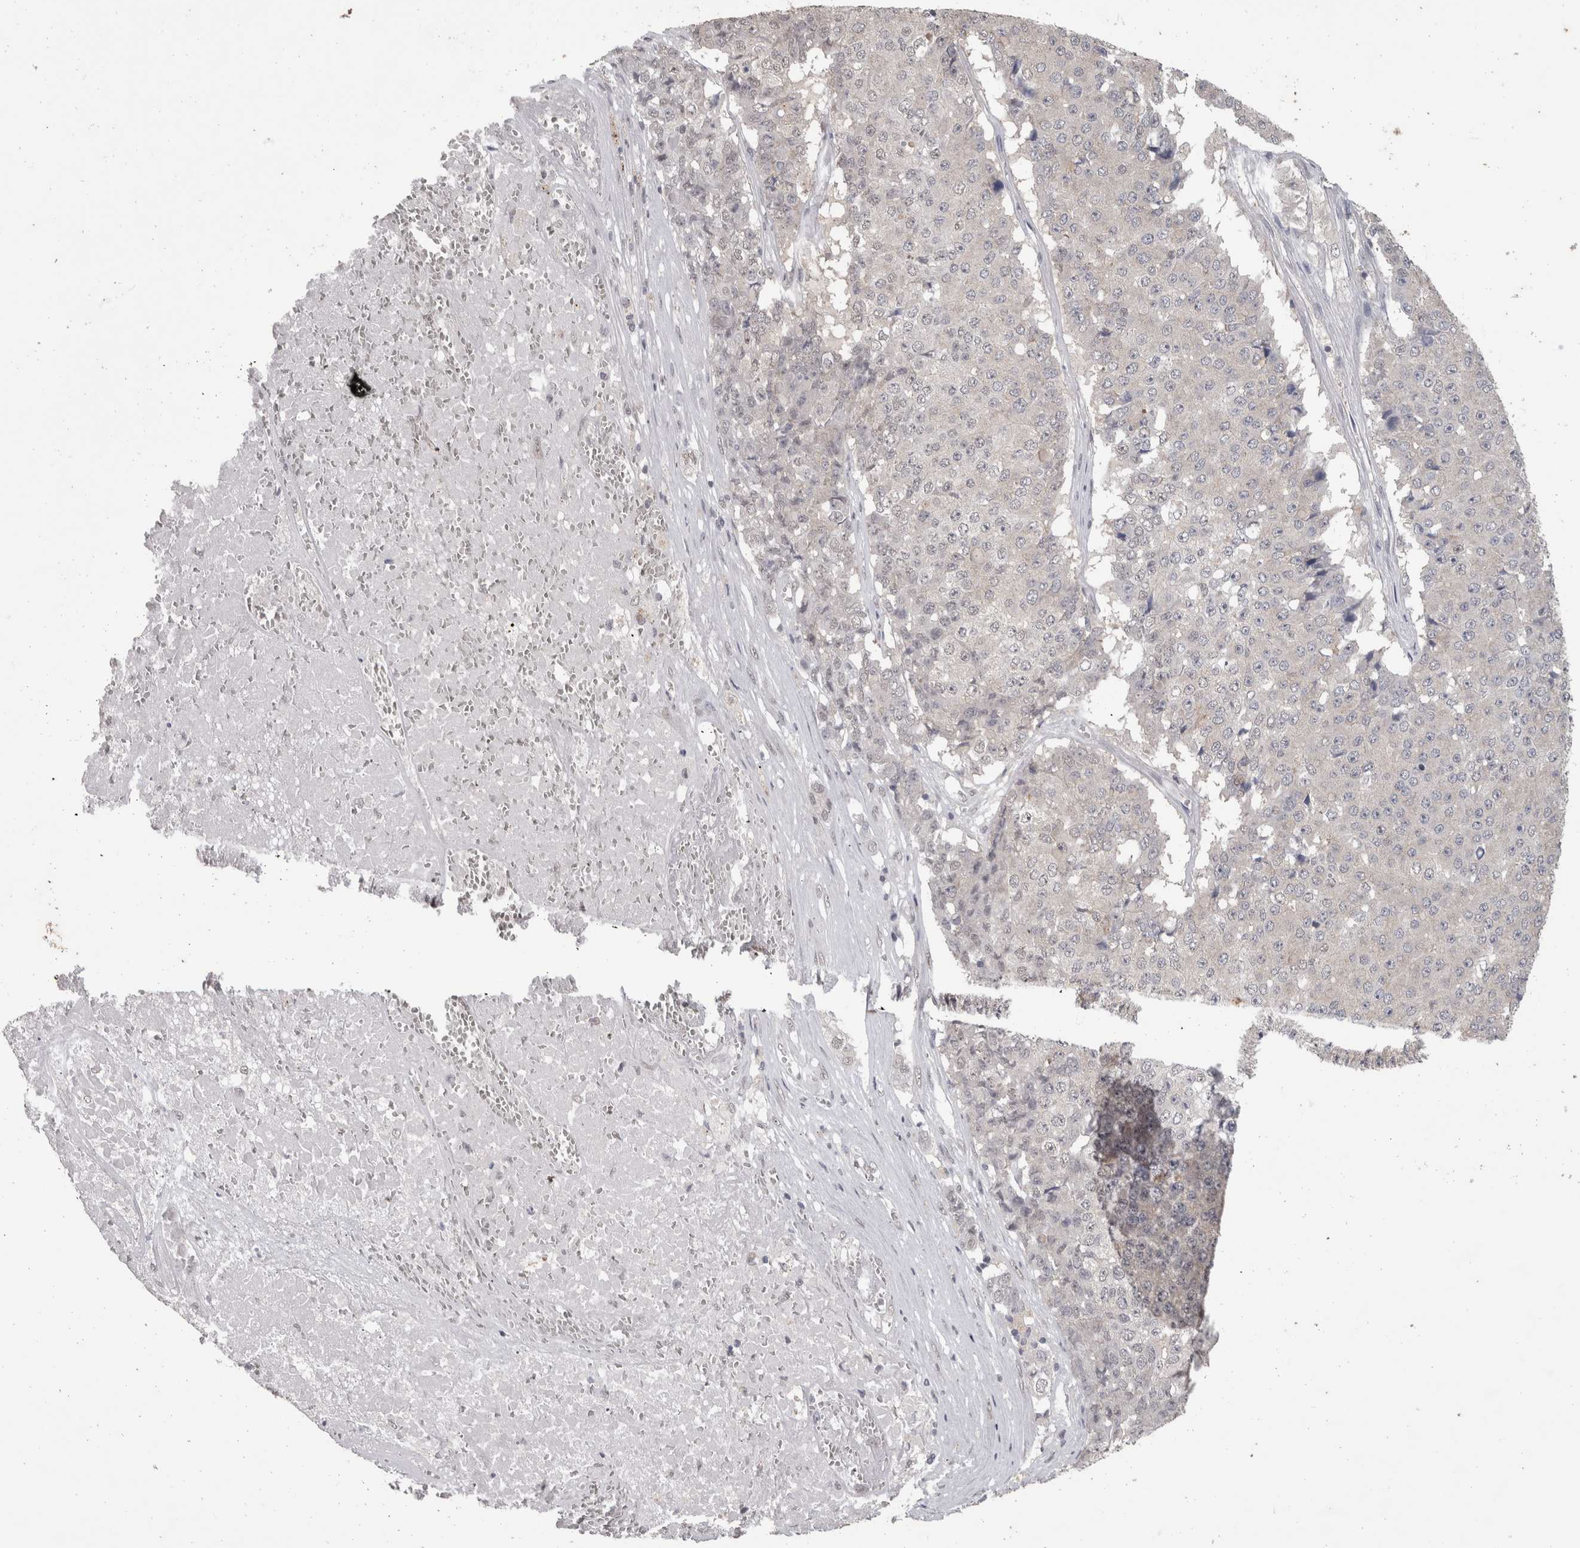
{"staining": {"intensity": "negative", "quantity": "none", "location": "none"}, "tissue": "pancreatic cancer", "cell_type": "Tumor cells", "image_type": "cancer", "snomed": [{"axis": "morphology", "description": "Adenocarcinoma, NOS"}, {"axis": "topography", "description": "Pancreas"}], "caption": "Tumor cells show no significant protein staining in pancreatic cancer. (DAB IHC, high magnification).", "gene": "DDX17", "patient": {"sex": "male", "age": 50}}